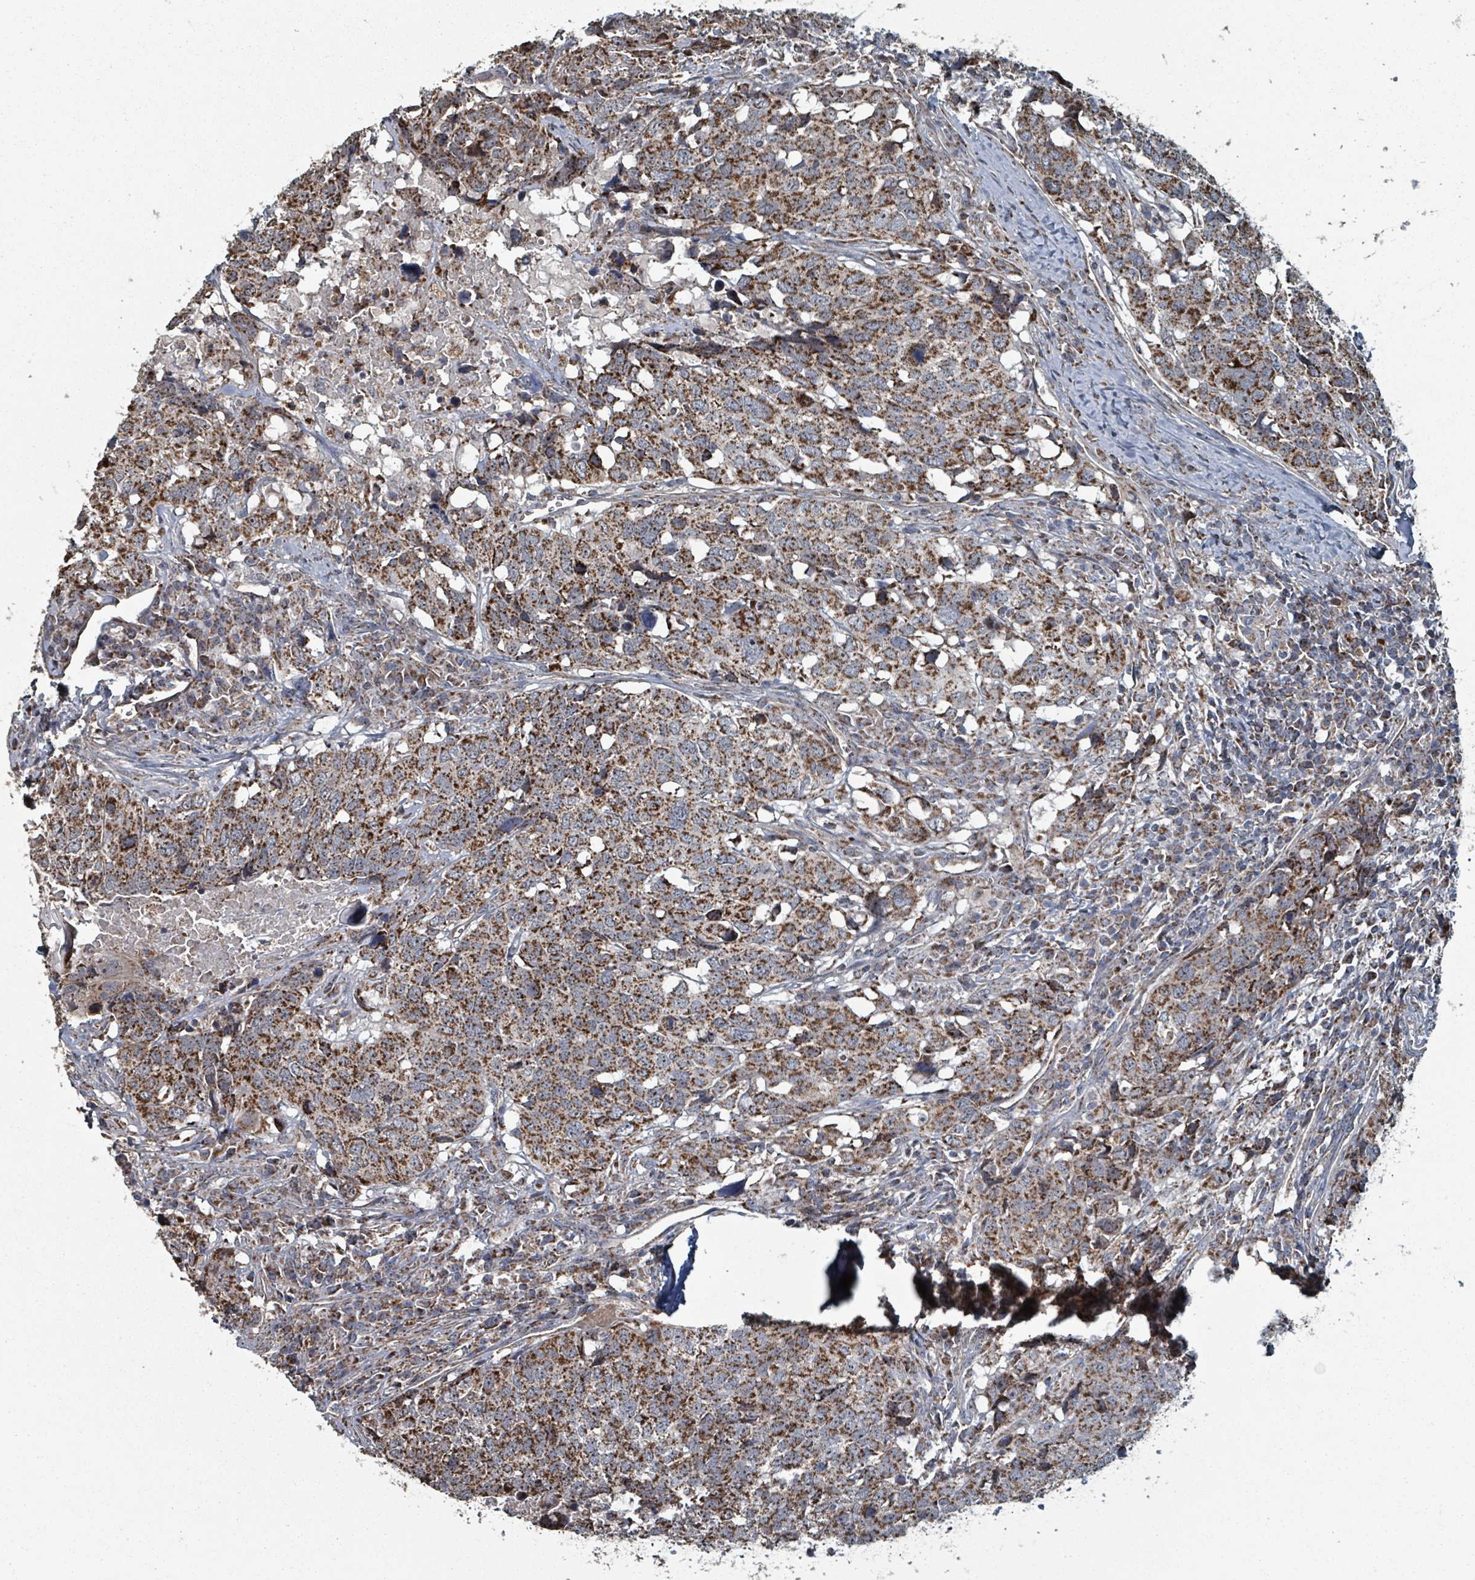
{"staining": {"intensity": "strong", "quantity": ">75%", "location": "cytoplasmic/membranous"}, "tissue": "head and neck cancer", "cell_type": "Tumor cells", "image_type": "cancer", "snomed": [{"axis": "morphology", "description": "Normal tissue, NOS"}, {"axis": "morphology", "description": "Squamous cell carcinoma, NOS"}, {"axis": "topography", "description": "Skeletal muscle"}, {"axis": "topography", "description": "Vascular tissue"}, {"axis": "topography", "description": "Peripheral nerve tissue"}, {"axis": "topography", "description": "Head-Neck"}], "caption": "Immunohistochemical staining of head and neck squamous cell carcinoma exhibits high levels of strong cytoplasmic/membranous protein expression in about >75% of tumor cells.", "gene": "MRPL4", "patient": {"sex": "male", "age": 66}}